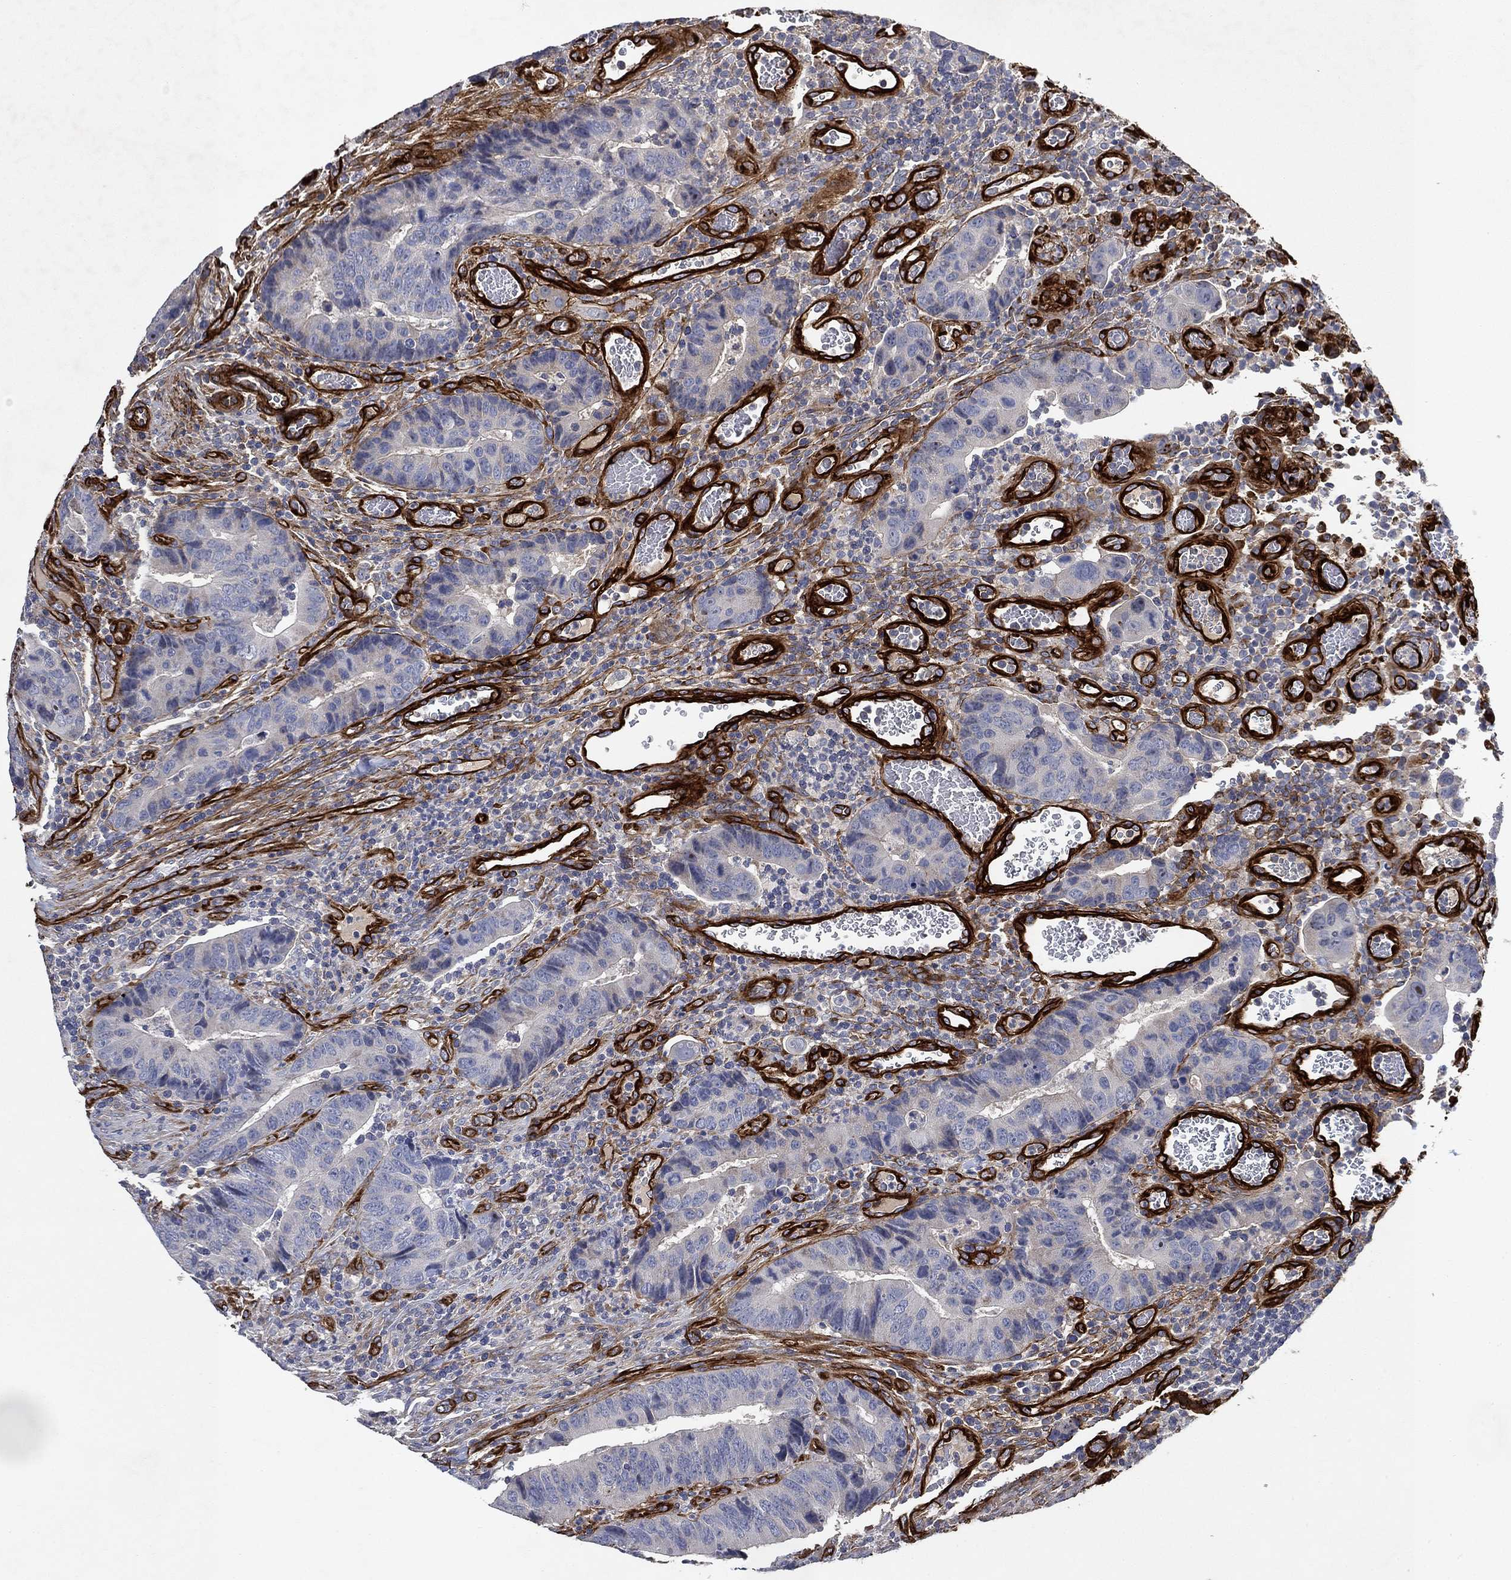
{"staining": {"intensity": "negative", "quantity": "none", "location": "none"}, "tissue": "colorectal cancer", "cell_type": "Tumor cells", "image_type": "cancer", "snomed": [{"axis": "morphology", "description": "Adenocarcinoma, NOS"}, {"axis": "topography", "description": "Colon"}], "caption": "Tumor cells are negative for brown protein staining in colorectal adenocarcinoma.", "gene": "COL4A2", "patient": {"sex": "female", "age": 56}}